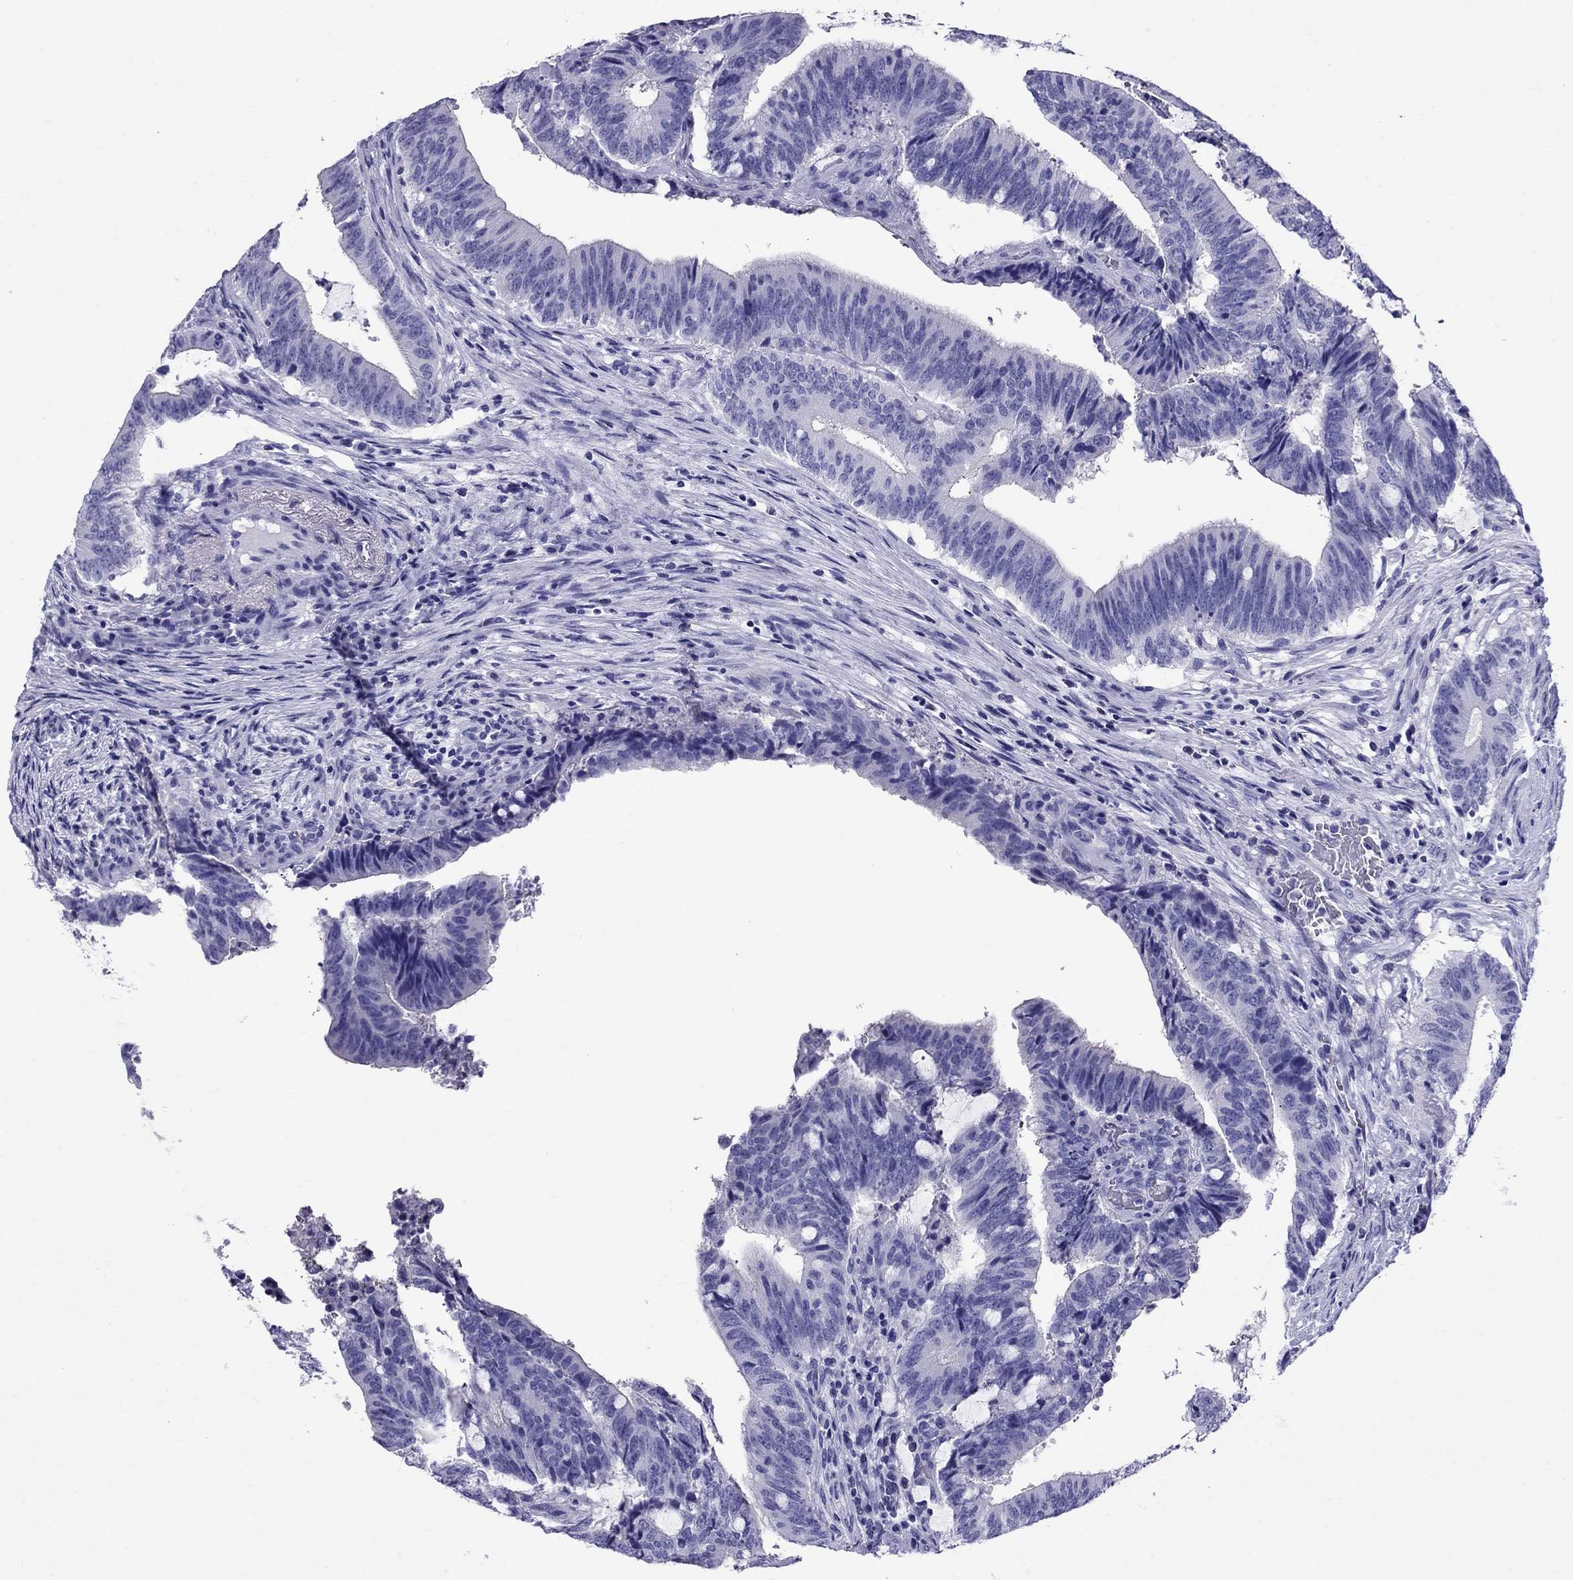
{"staining": {"intensity": "negative", "quantity": "none", "location": "none"}, "tissue": "colorectal cancer", "cell_type": "Tumor cells", "image_type": "cancer", "snomed": [{"axis": "morphology", "description": "Adenocarcinoma, NOS"}, {"axis": "topography", "description": "Colon"}], "caption": "There is no significant staining in tumor cells of adenocarcinoma (colorectal).", "gene": "AVPR1B", "patient": {"sex": "female", "age": 43}}